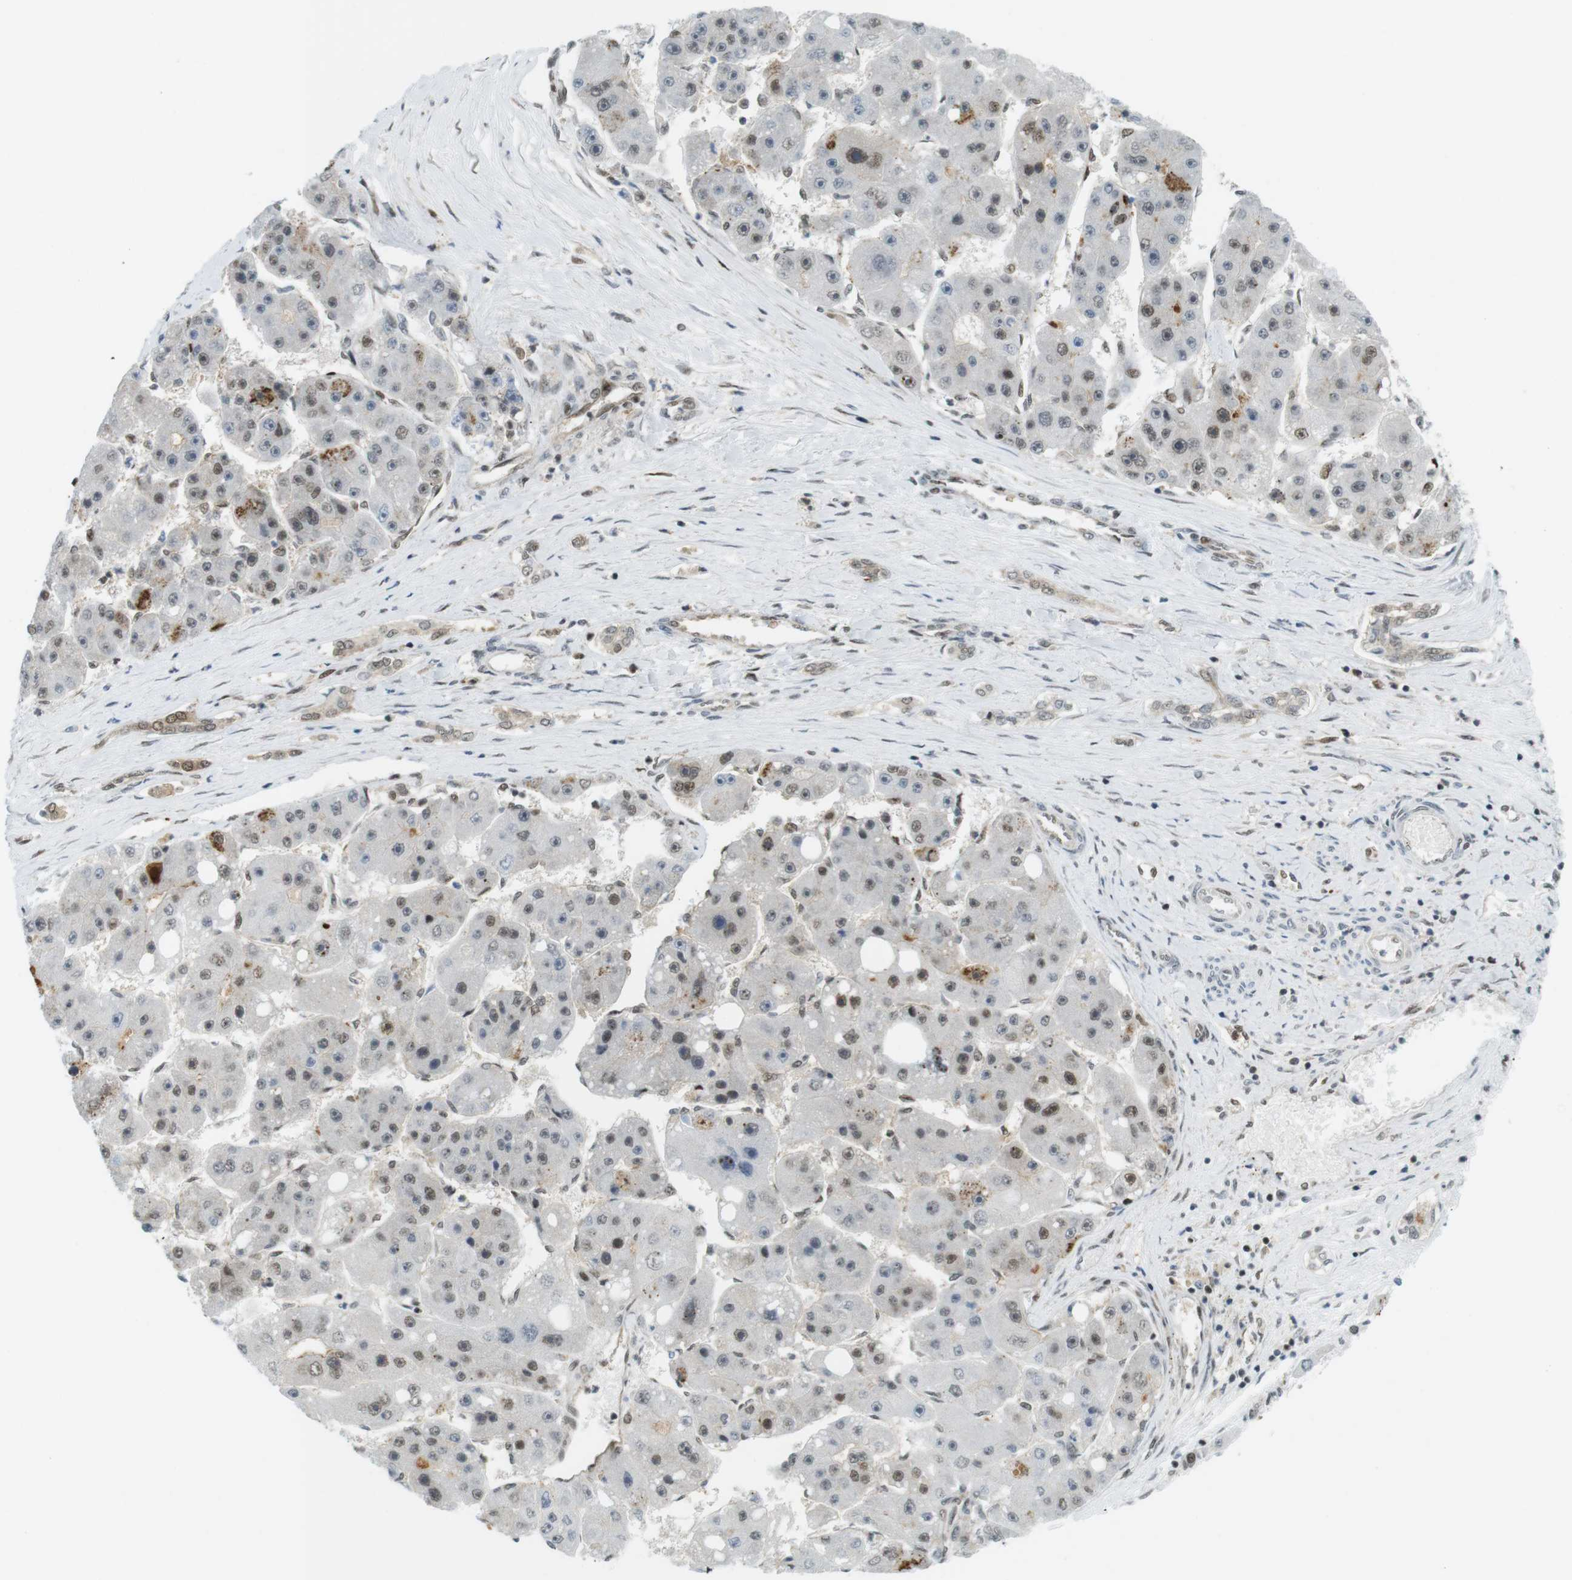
{"staining": {"intensity": "moderate", "quantity": "<25%", "location": "nuclear"}, "tissue": "liver cancer", "cell_type": "Tumor cells", "image_type": "cancer", "snomed": [{"axis": "morphology", "description": "Carcinoma, Hepatocellular, NOS"}, {"axis": "topography", "description": "Liver"}], "caption": "The immunohistochemical stain labels moderate nuclear staining in tumor cells of hepatocellular carcinoma (liver) tissue.", "gene": "UBB", "patient": {"sex": "female", "age": 61}}